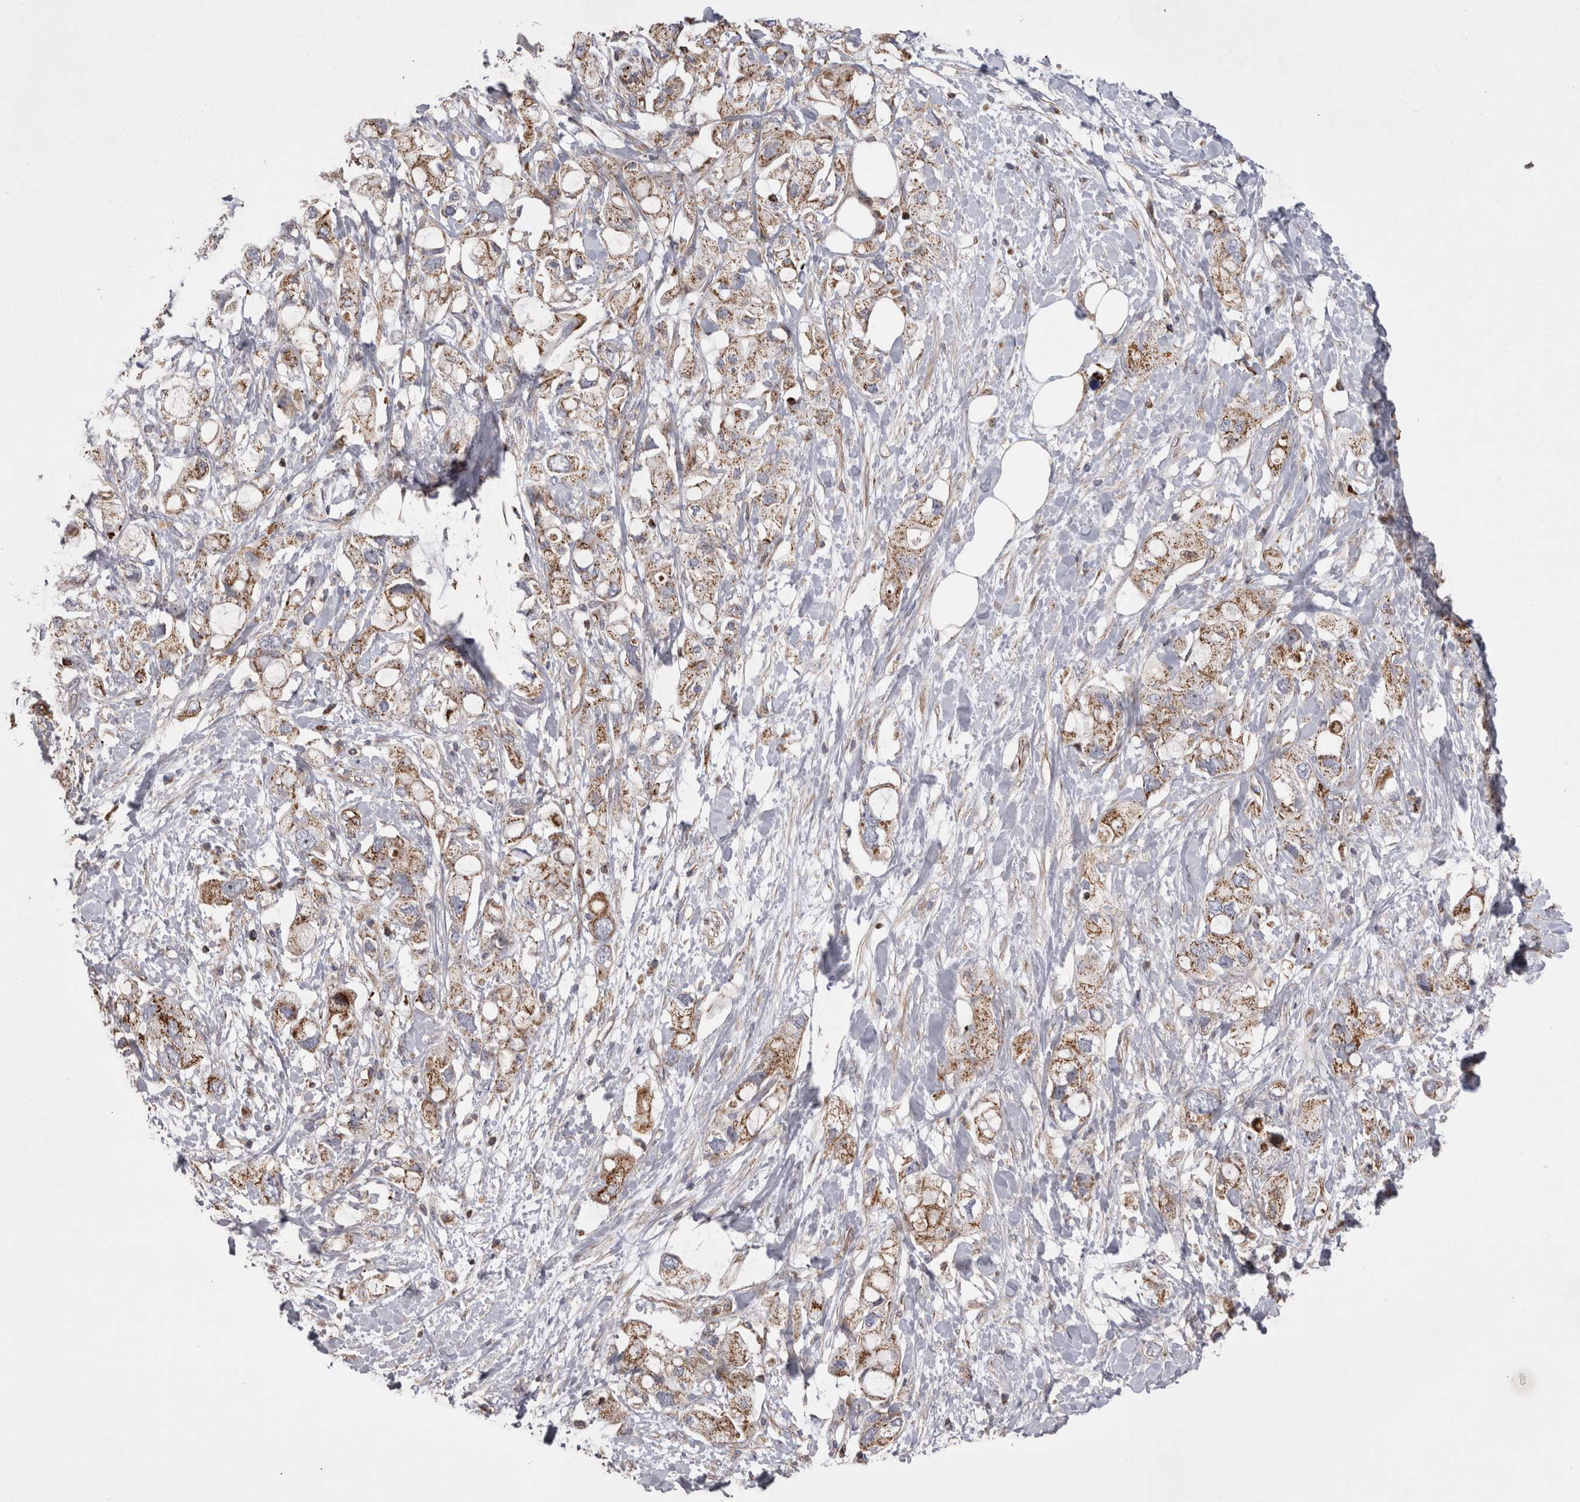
{"staining": {"intensity": "moderate", "quantity": ">75%", "location": "cytoplasmic/membranous"}, "tissue": "pancreatic cancer", "cell_type": "Tumor cells", "image_type": "cancer", "snomed": [{"axis": "morphology", "description": "Adenocarcinoma, NOS"}, {"axis": "topography", "description": "Pancreas"}], "caption": "This is a micrograph of immunohistochemistry staining of adenocarcinoma (pancreatic), which shows moderate staining in the cytoplasmic/membranous of tumor cells.", "gene": "TSPOAP1", "patient": {"sex": "female", "age": 56}}